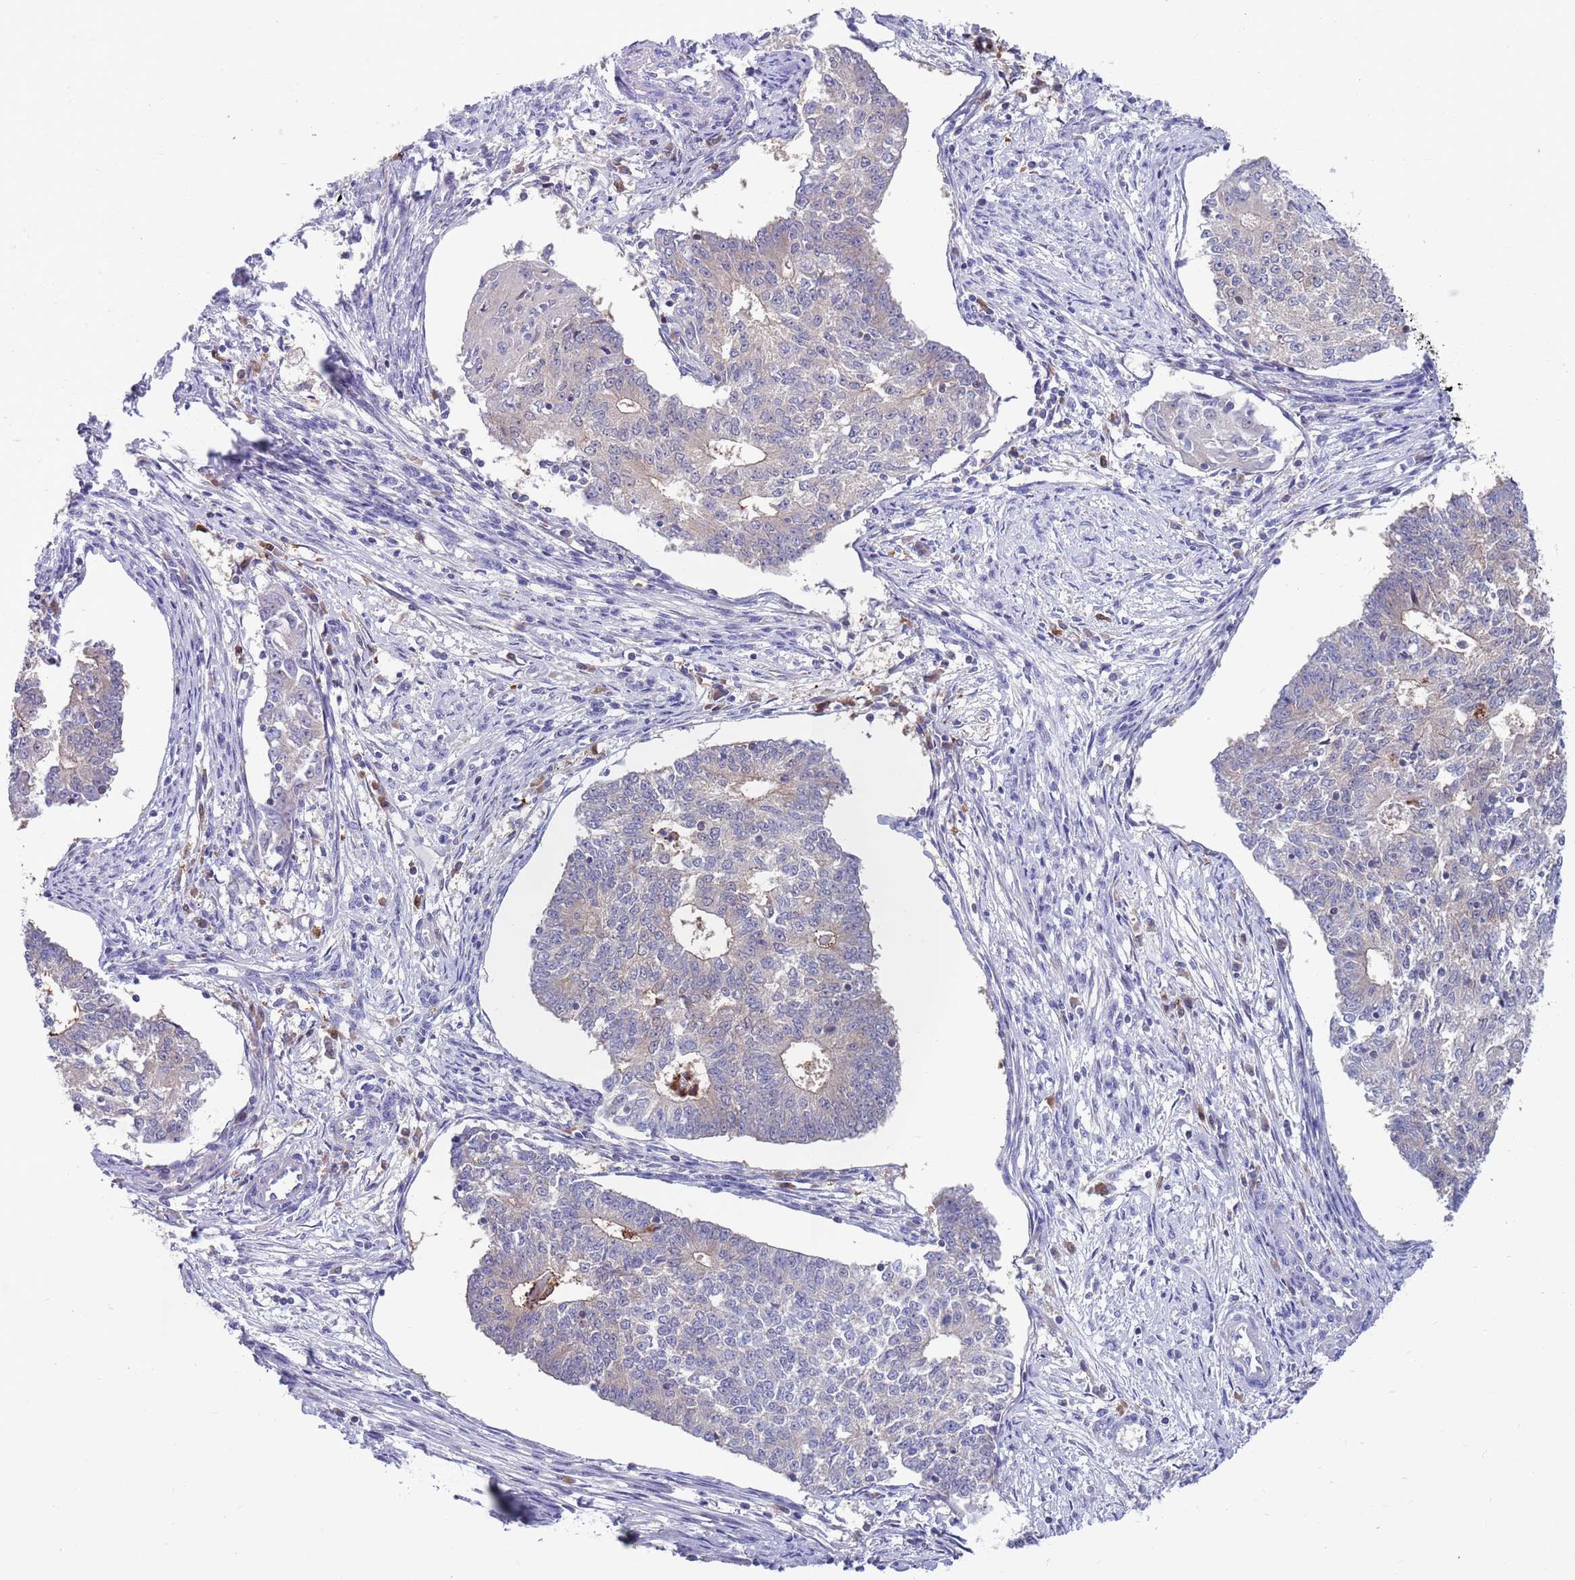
{"staining": {"intensity": "negative", "quantity": "none", "location": "none"}, "tissue": "endometrial cancer", "cell_type": "Tumor cells", "image_type": "cancer", "snomed": [{"axis": "morphology", "description": "Adenocarcinoma, NOS"}, {"axis": "topography", "description": "Endometrium"}], "caption": "A high-resolution photomicrograph shows immunohistochemistry staining of endometrial cancer, which shows no significant staining in tumor cells.", "gene": "KLHL29", "patient": {"sex": "female", "age": 56}}